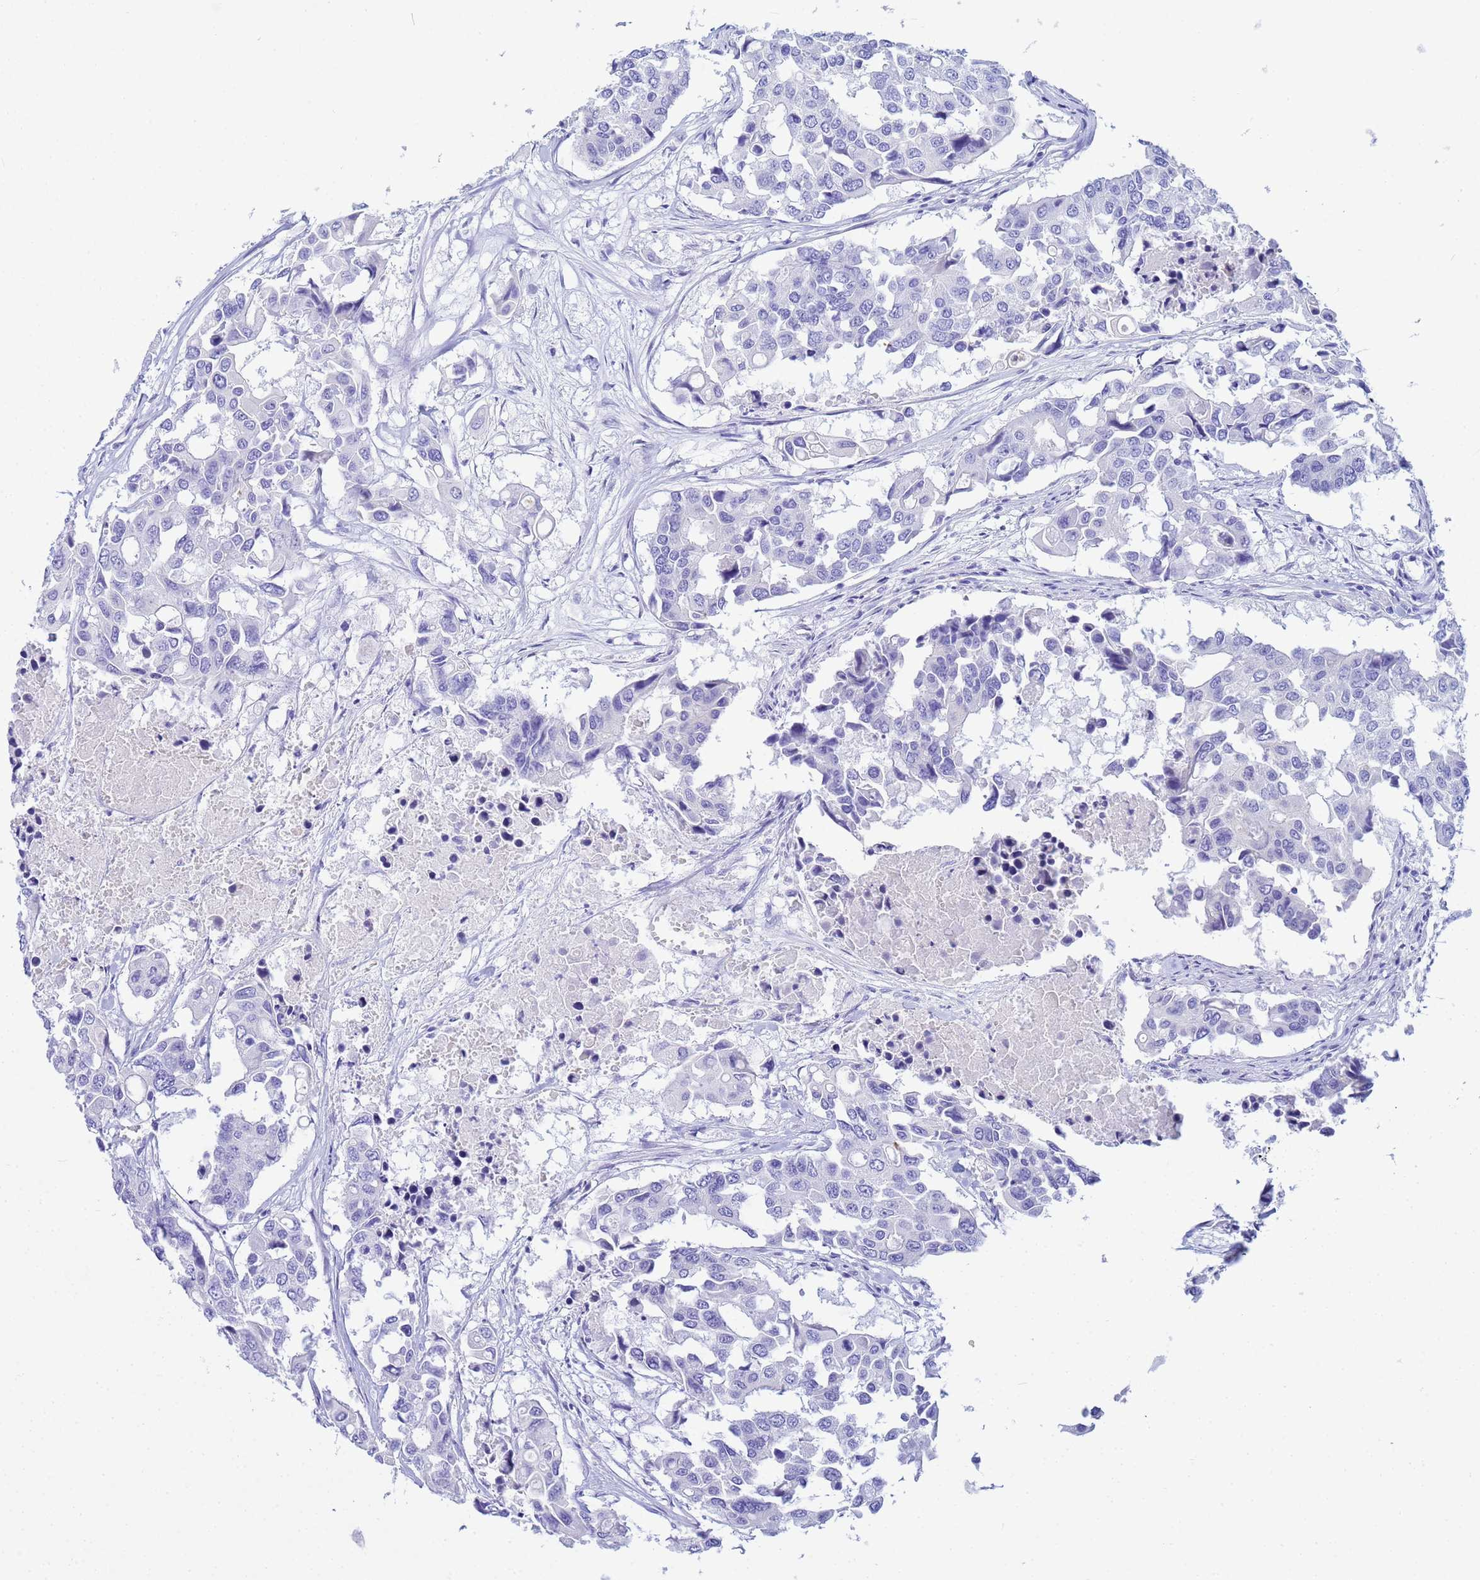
{"staining": {"intensity": "negative", "quantity": "none", "location": "none"}, "tissue": "colorectal cancer", "cell_type": "Tumor cells", "image_type": "cancer", "snomed": [{"axis": "morphology", "description": "Adenocarcinoma, NOS"}, {"axis": "topography", "description": "Colon"}], "caption": "Tumor cells show no significant staining in adenocarcinoma (colorectal).", "gene": "AQP12A", "patient": {"sex": "male", "age": 77}}